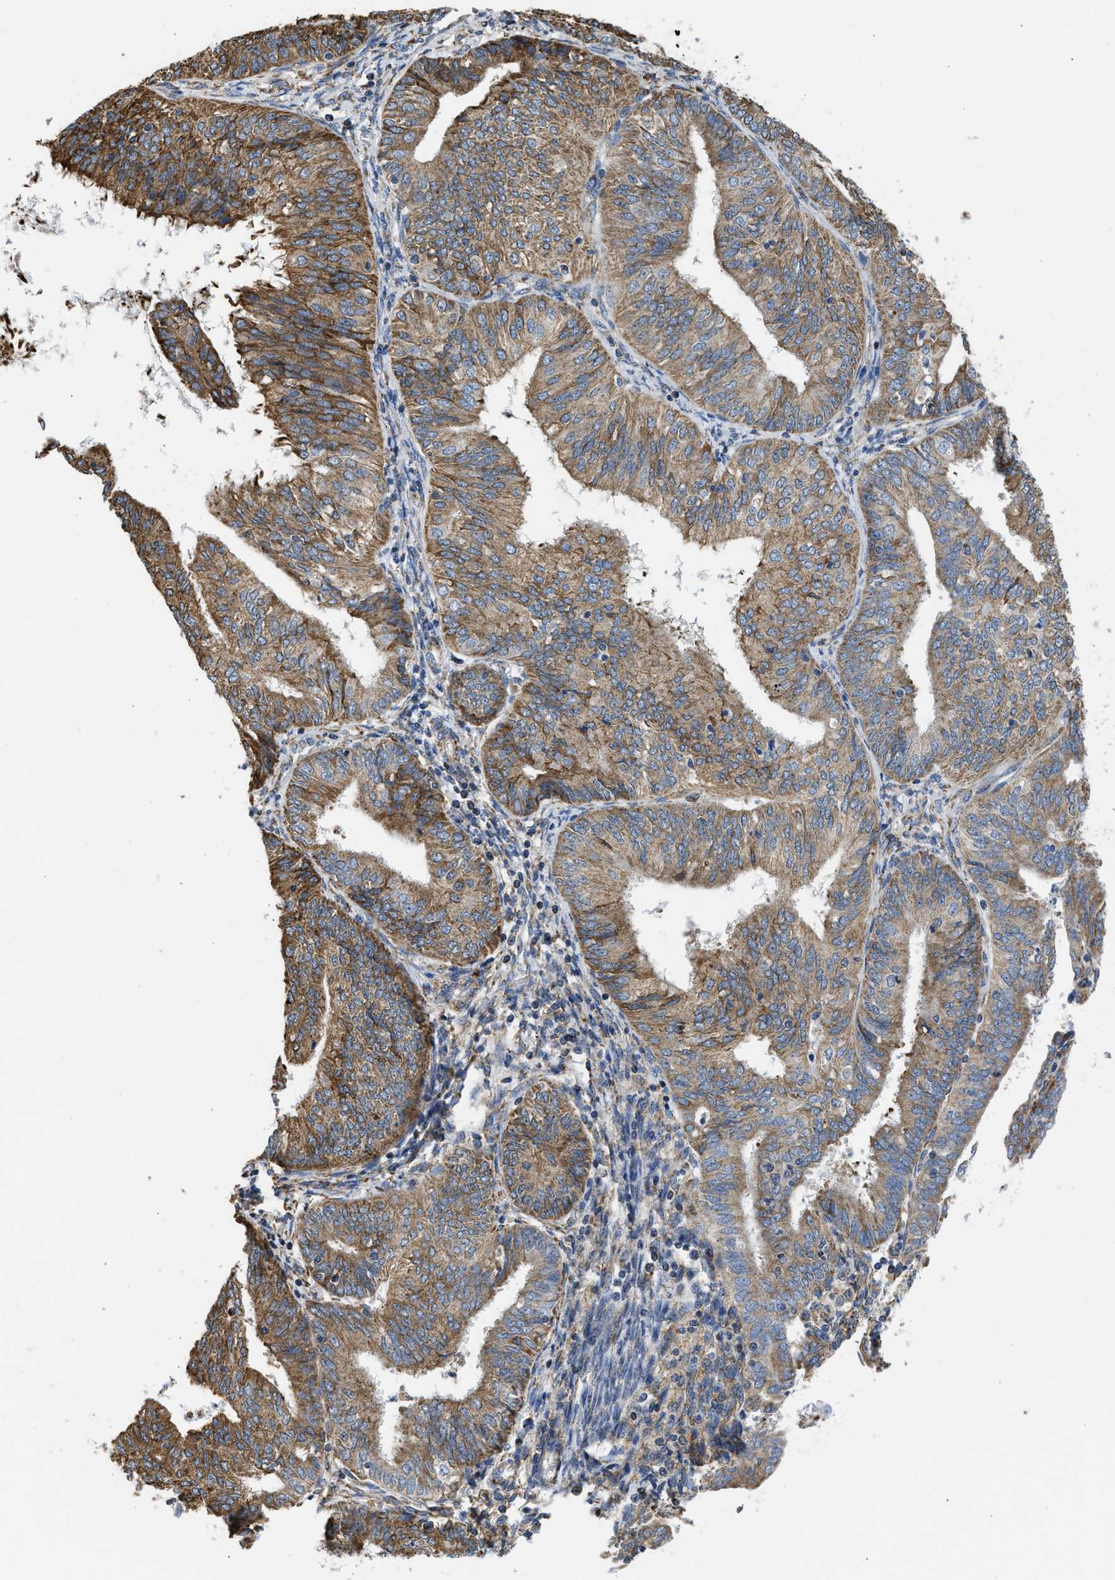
{"staining": {"intensity": "moderate", "quantity": ">75%", "location": "cytoplasmic/membranous"}, "tissue": "endometrial cancer", "cell_type": "Tumor cells", "image_type": "cancer", "snomed": [{"axis": "morphology", "description": "Adenocarcinoma, NOS"}, {"axis": "topography", "description": "Endometrium"}], "caption": "Immunohistochemistry (IHC) histopathology image of endometrial cancer (adenocarcinoma) stained for a protein (brown), which reveals medium levels of moderate cytoplasmic/membranous staining in about >75% of tumor cells.", "gene": "CYCS", "patient": {"sex": "female", "age": 58}}